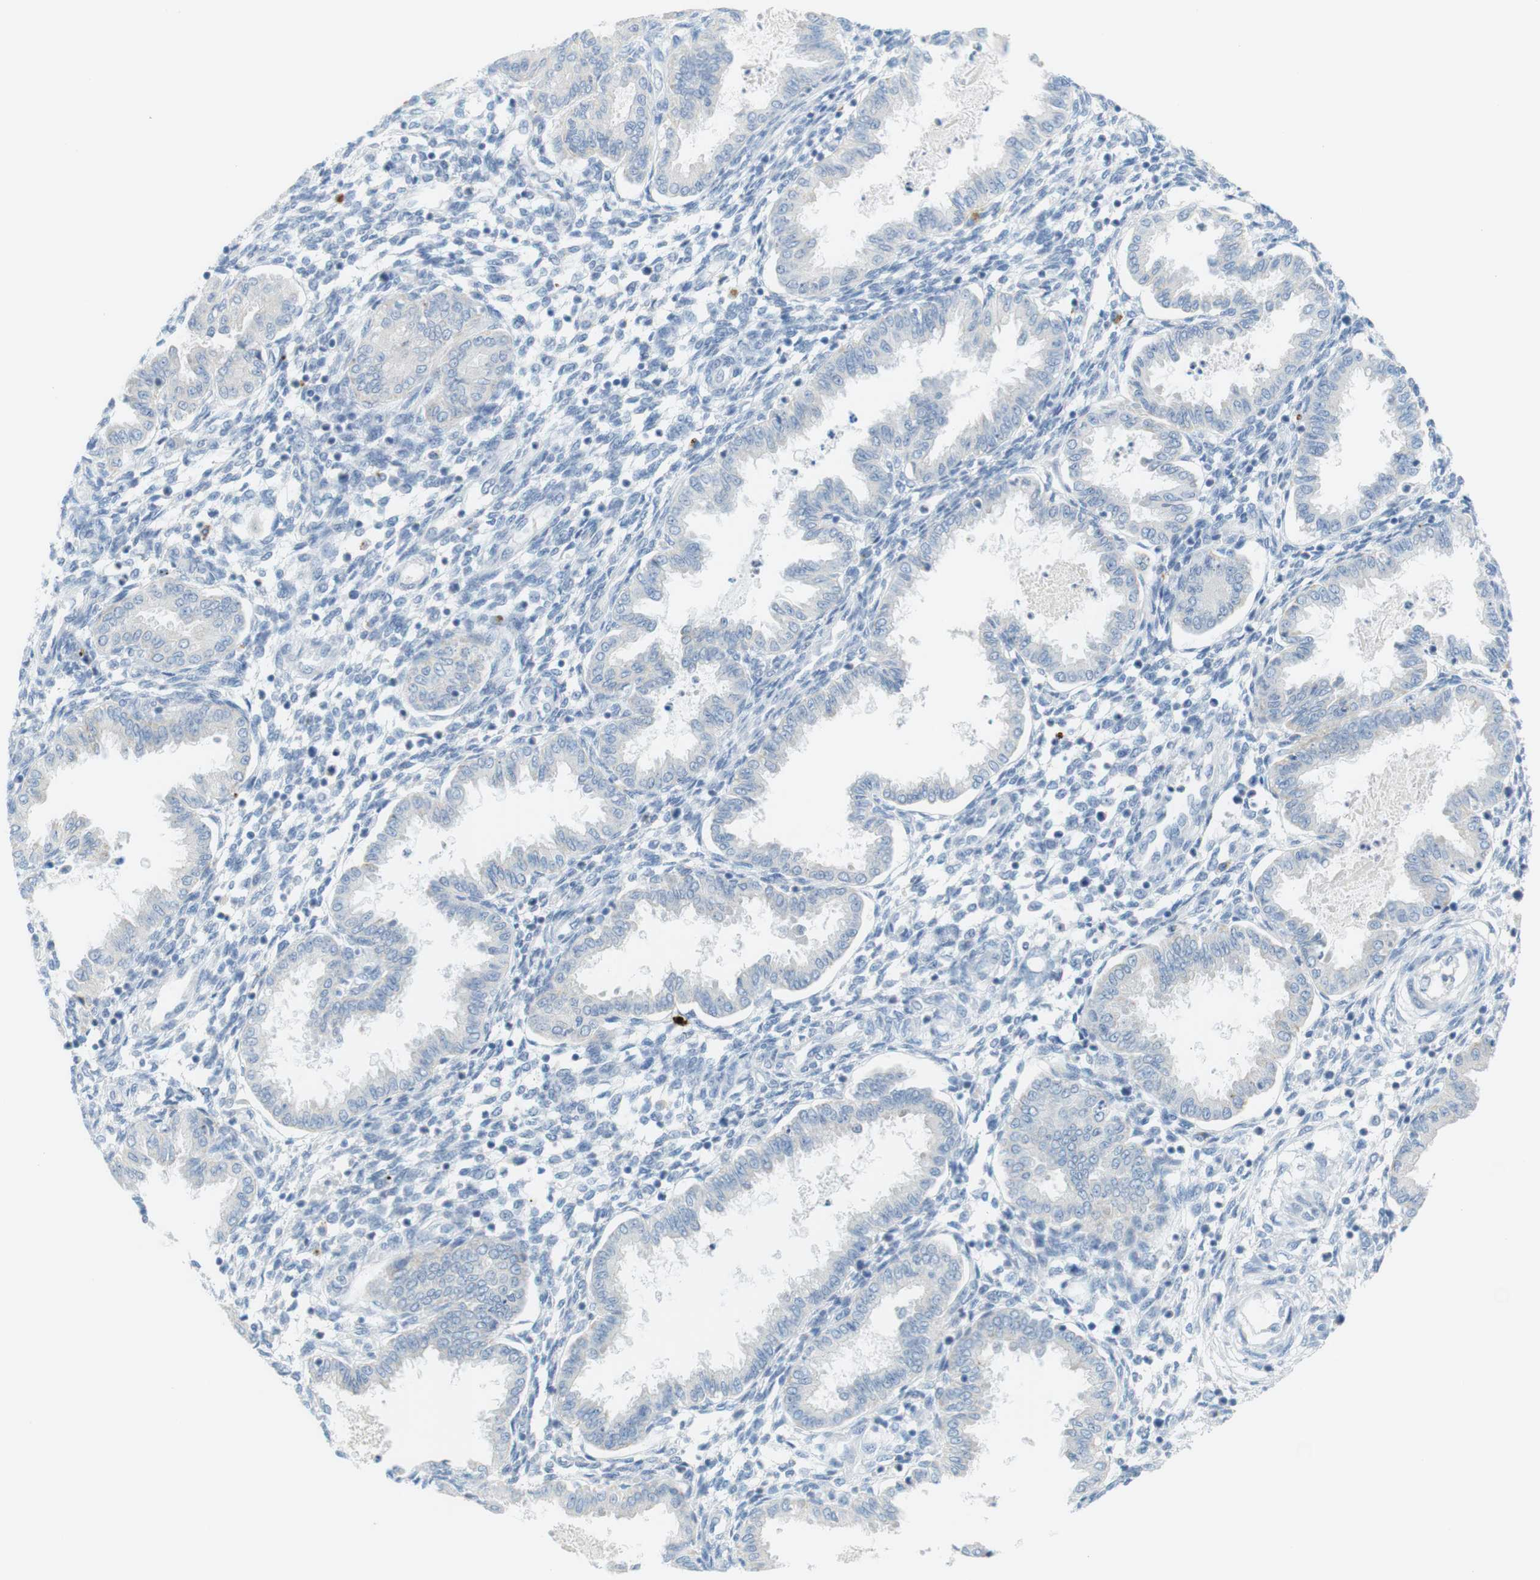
{"staining": {"intensity": "negative", "quantity": "none", "location": "none"}, "tissue": "endometrium", "cell_type": "Cells in endometrial stroma", "image_type": "normal", "snomed": [{"axis": "morphology", "description": "Normal tissue, NOS"}, {"axis": "topography", "description": "Endometrium"}], "caption": "IHC photomicrograph of normal human endometrium stained for a protein (brown), which shows no expression in cells in endometrial stroma. (Immunohistochemistry, brightfield microscopy, high magnification).", "gene": "YIPF1", "patient": {"sex": "female", "age": 33}}